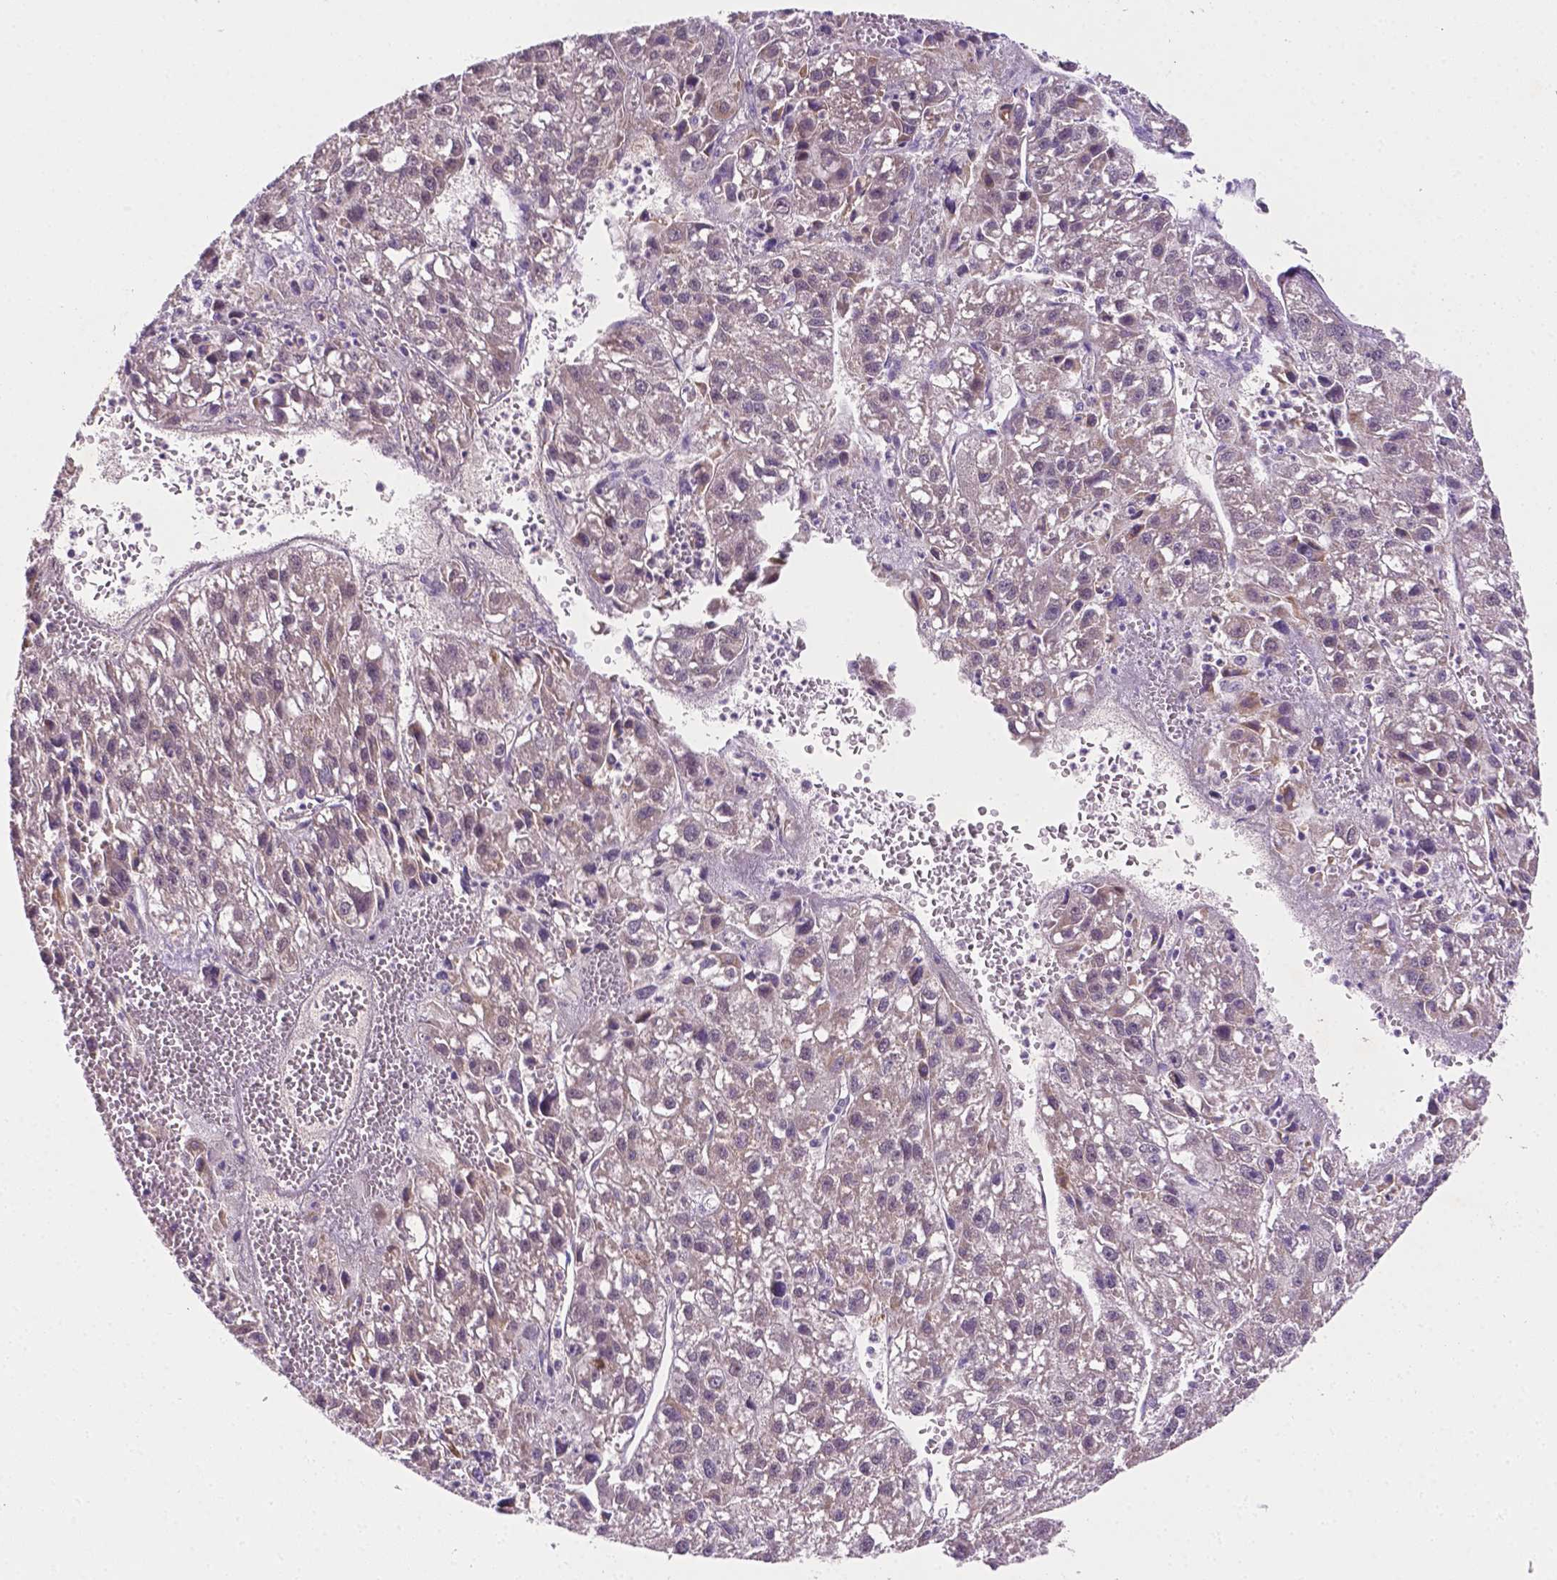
{"staining": {"intensity": "weak", "quantity": ">75%", "location": "cytoplasmic/membranous"}, "tissue": "liver cancer", "cell_type": "Tumor cells", "image_type": "cancer", "snomed": [{"axis": "morphology", "description": "Carcinoma, Hepatocellular, NOS"}, {"axis": "topography", "description": "Liver"}], "caption": "Protein expression analysis of hepatocellular carcinoma (liver) shows weak cytoplasmic/membranous expression in about >75% of tumor cells.", "gene": "MROH6", "patient": {"sex": "female", "age": 70}}